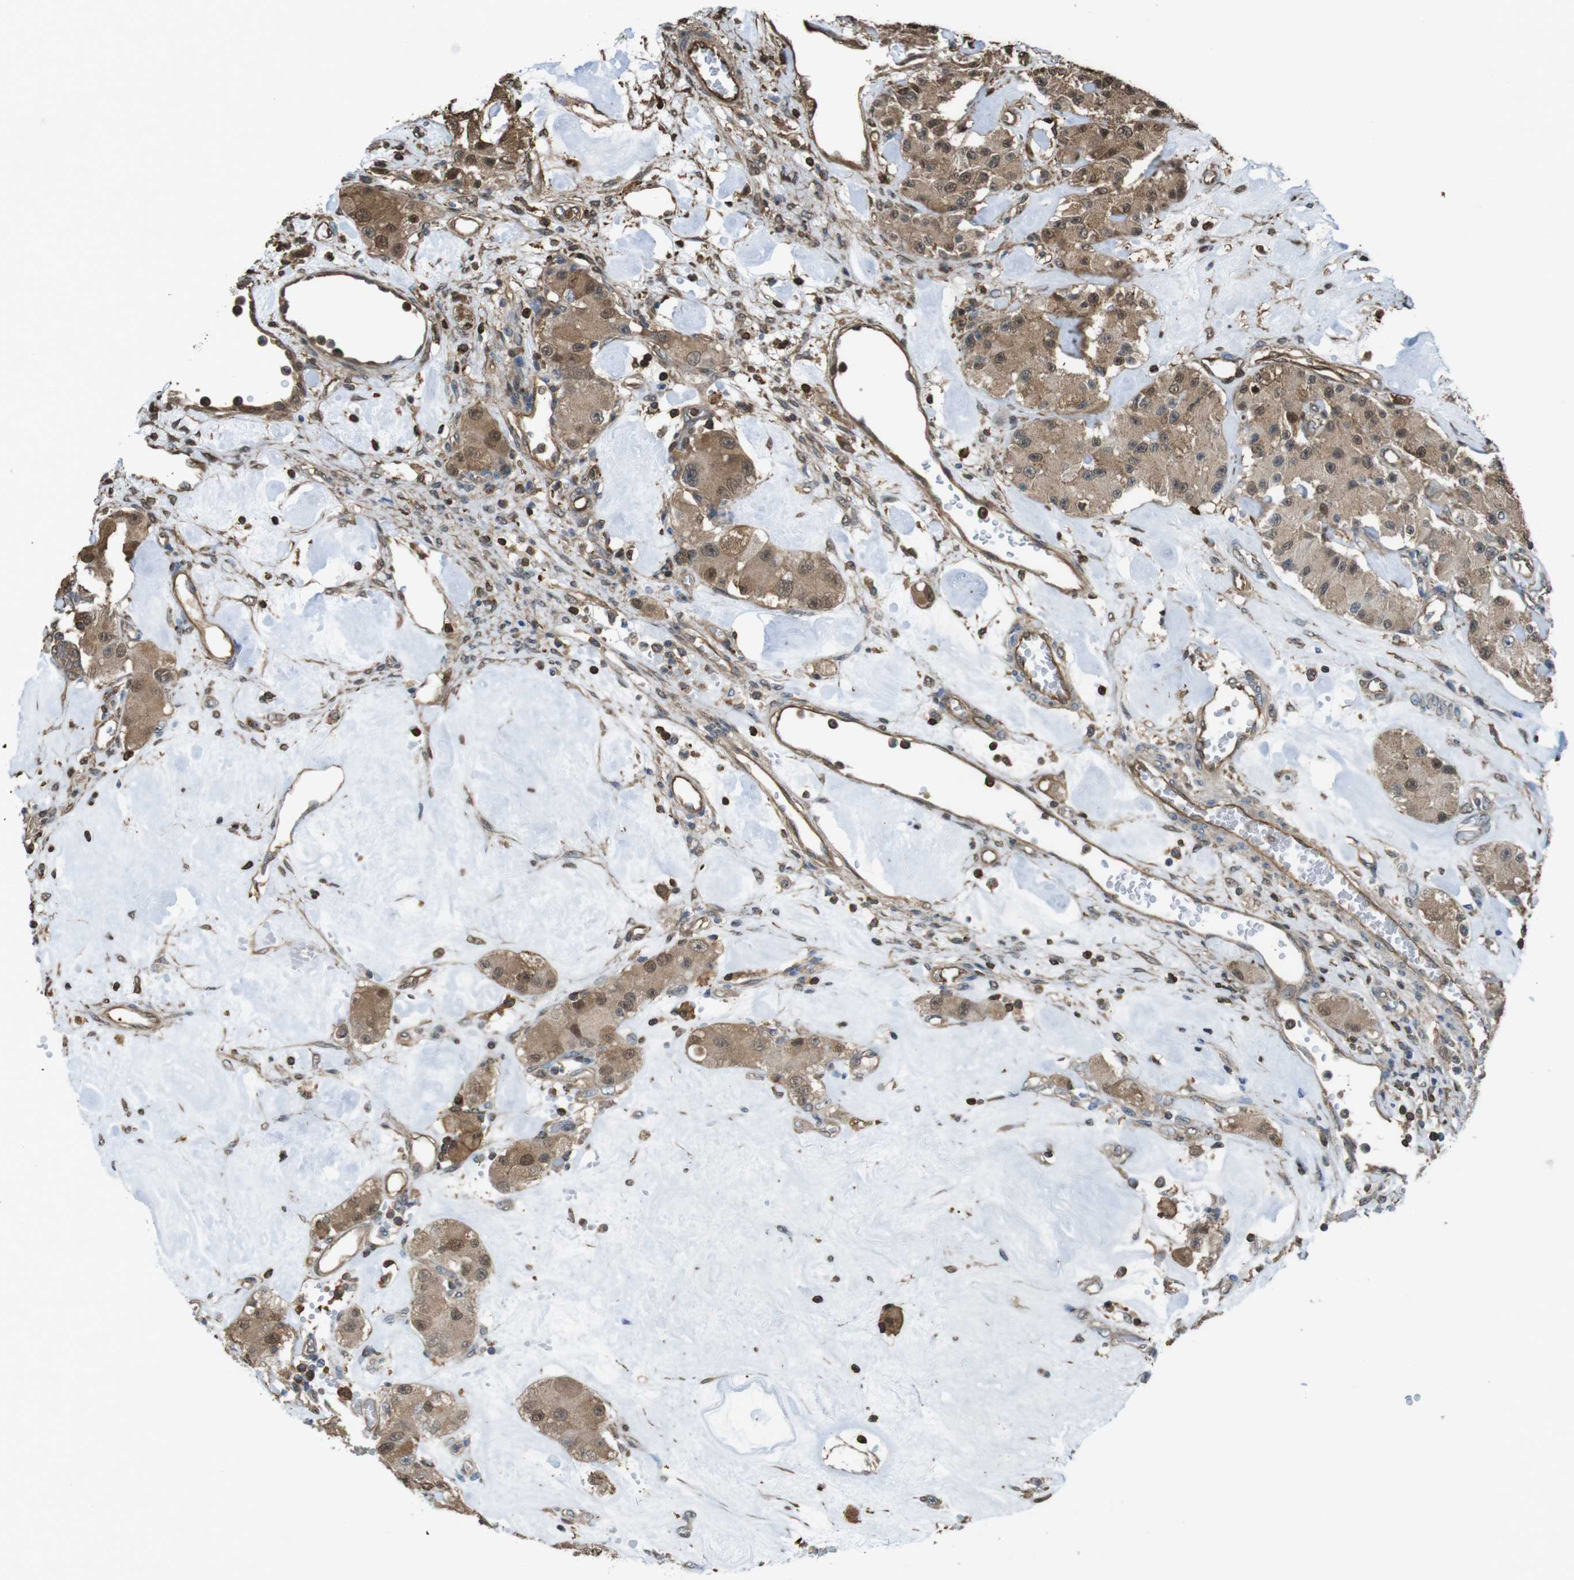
{"staining": {"intensity": "moderate", "quantity": ">75%", "location": "cytoplasmic/membranous,nuclear"}, "tissue": "carcinoid", "cell_type": "Tumor cells", "image_type": "cancer", "snomed": [{"axis": "morphology", "description": "Carcinoid, malignant, NOS"}, {"axis": "topography", "description": "Pancreas"}], "caption": "Approximately >75% of tumor cells in human carcinoid exhibit moderate cytoplasmic/membranous and nuclear protein expression as visualized by brown immunohistochemical staining.", "gene": "ARHGDIA", "patient": {"sex": "male", "age": 41}}